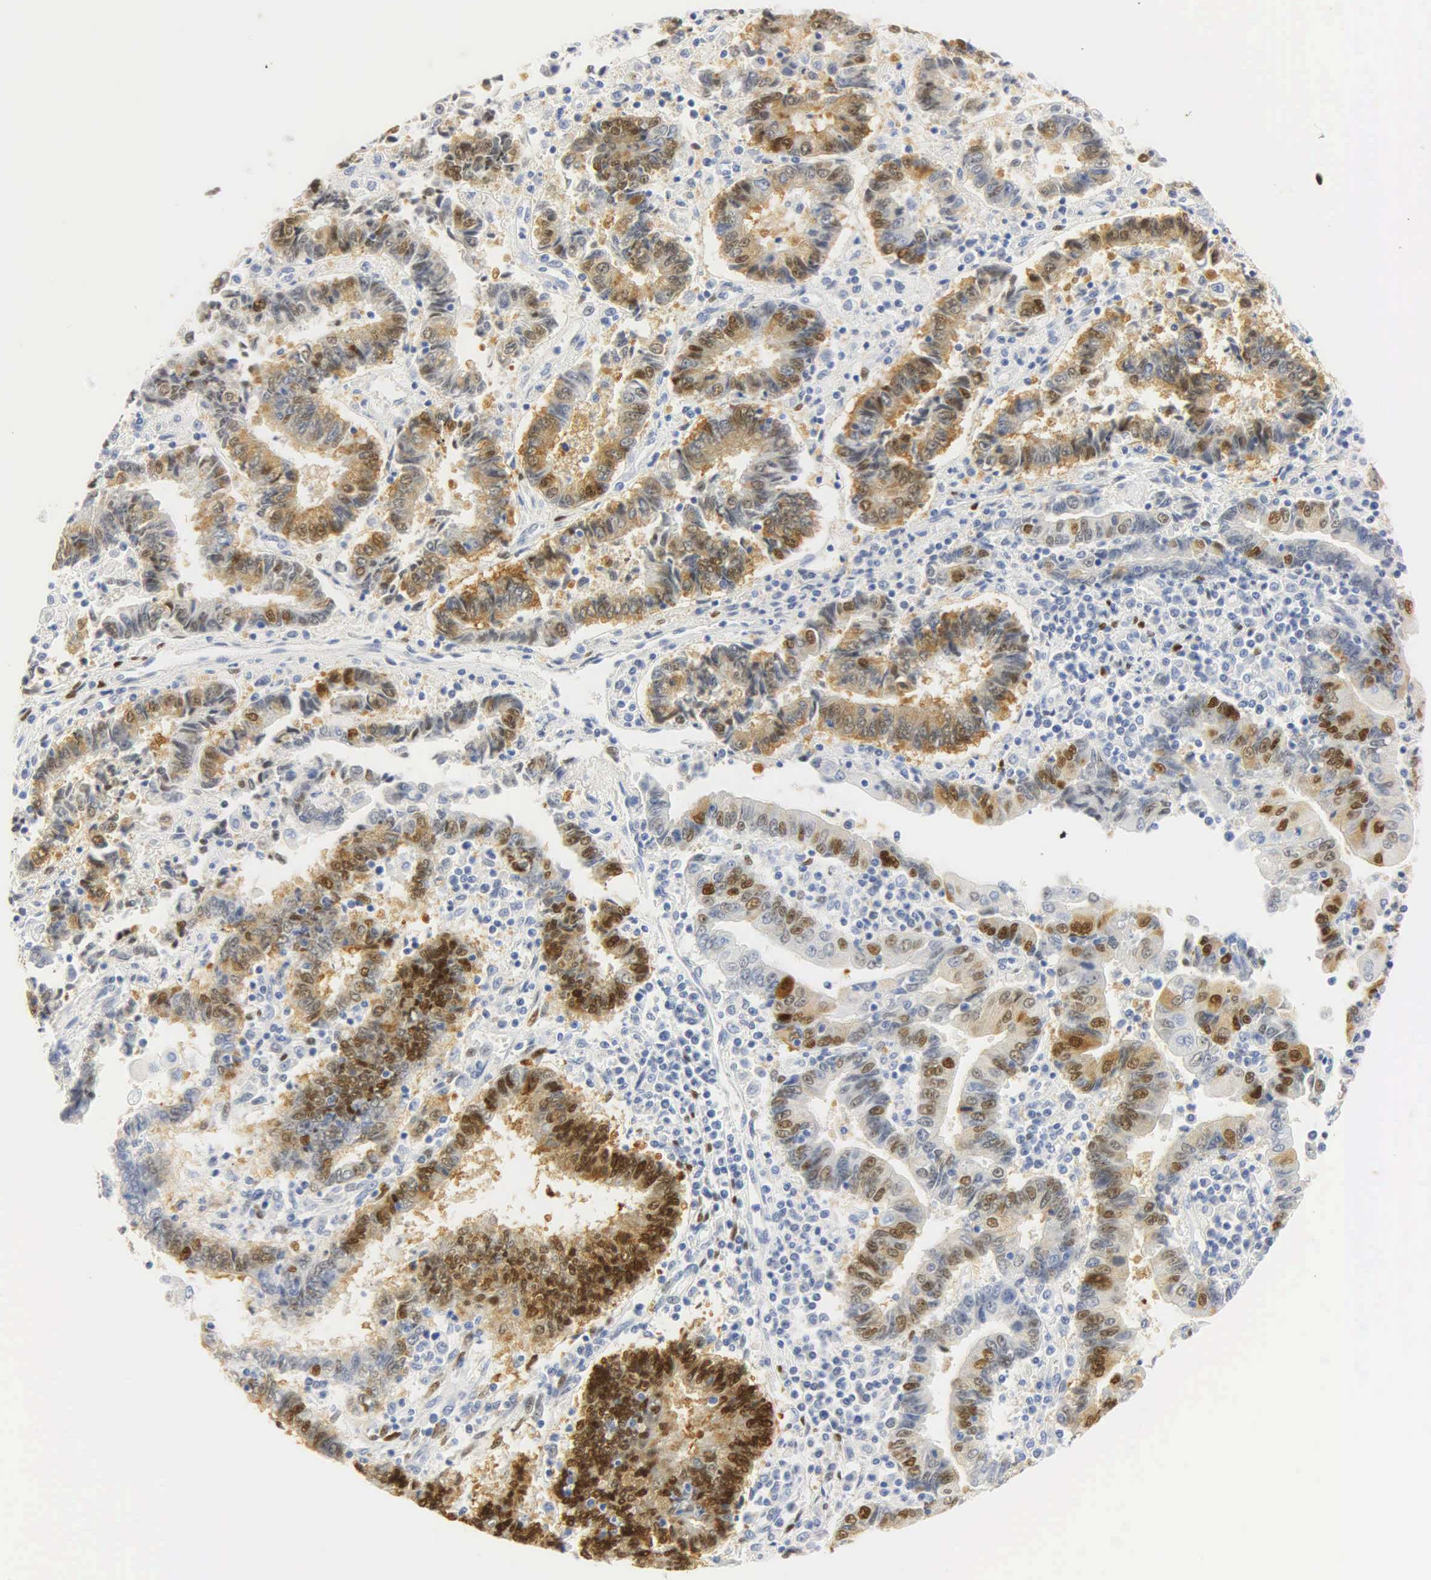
{"staining": {"intensity": "moderate", "quantity": ">75%", "location": "cytoplasmic/membranous,nuclear"}, "tissue": "endometrial cancer", "cell_type": "Tumor cells", "image_type": "cancer", "snomed": [{"axis": "morphology", "description": "Adenocarcinoma, NOS"}, {"axis": "topography", "description": "Endometrium"}], "caption": "Protein staining by immunohistochemistry displays moderate cytoplasmic/membranous and nuclear positivity in about >75% of tumor cells in adenocarcinoma (endometrial). (IHC, brightfield microscopy, high magnification).", "gene": "PGR", "patient": {"sex": "female", "age": 75}}